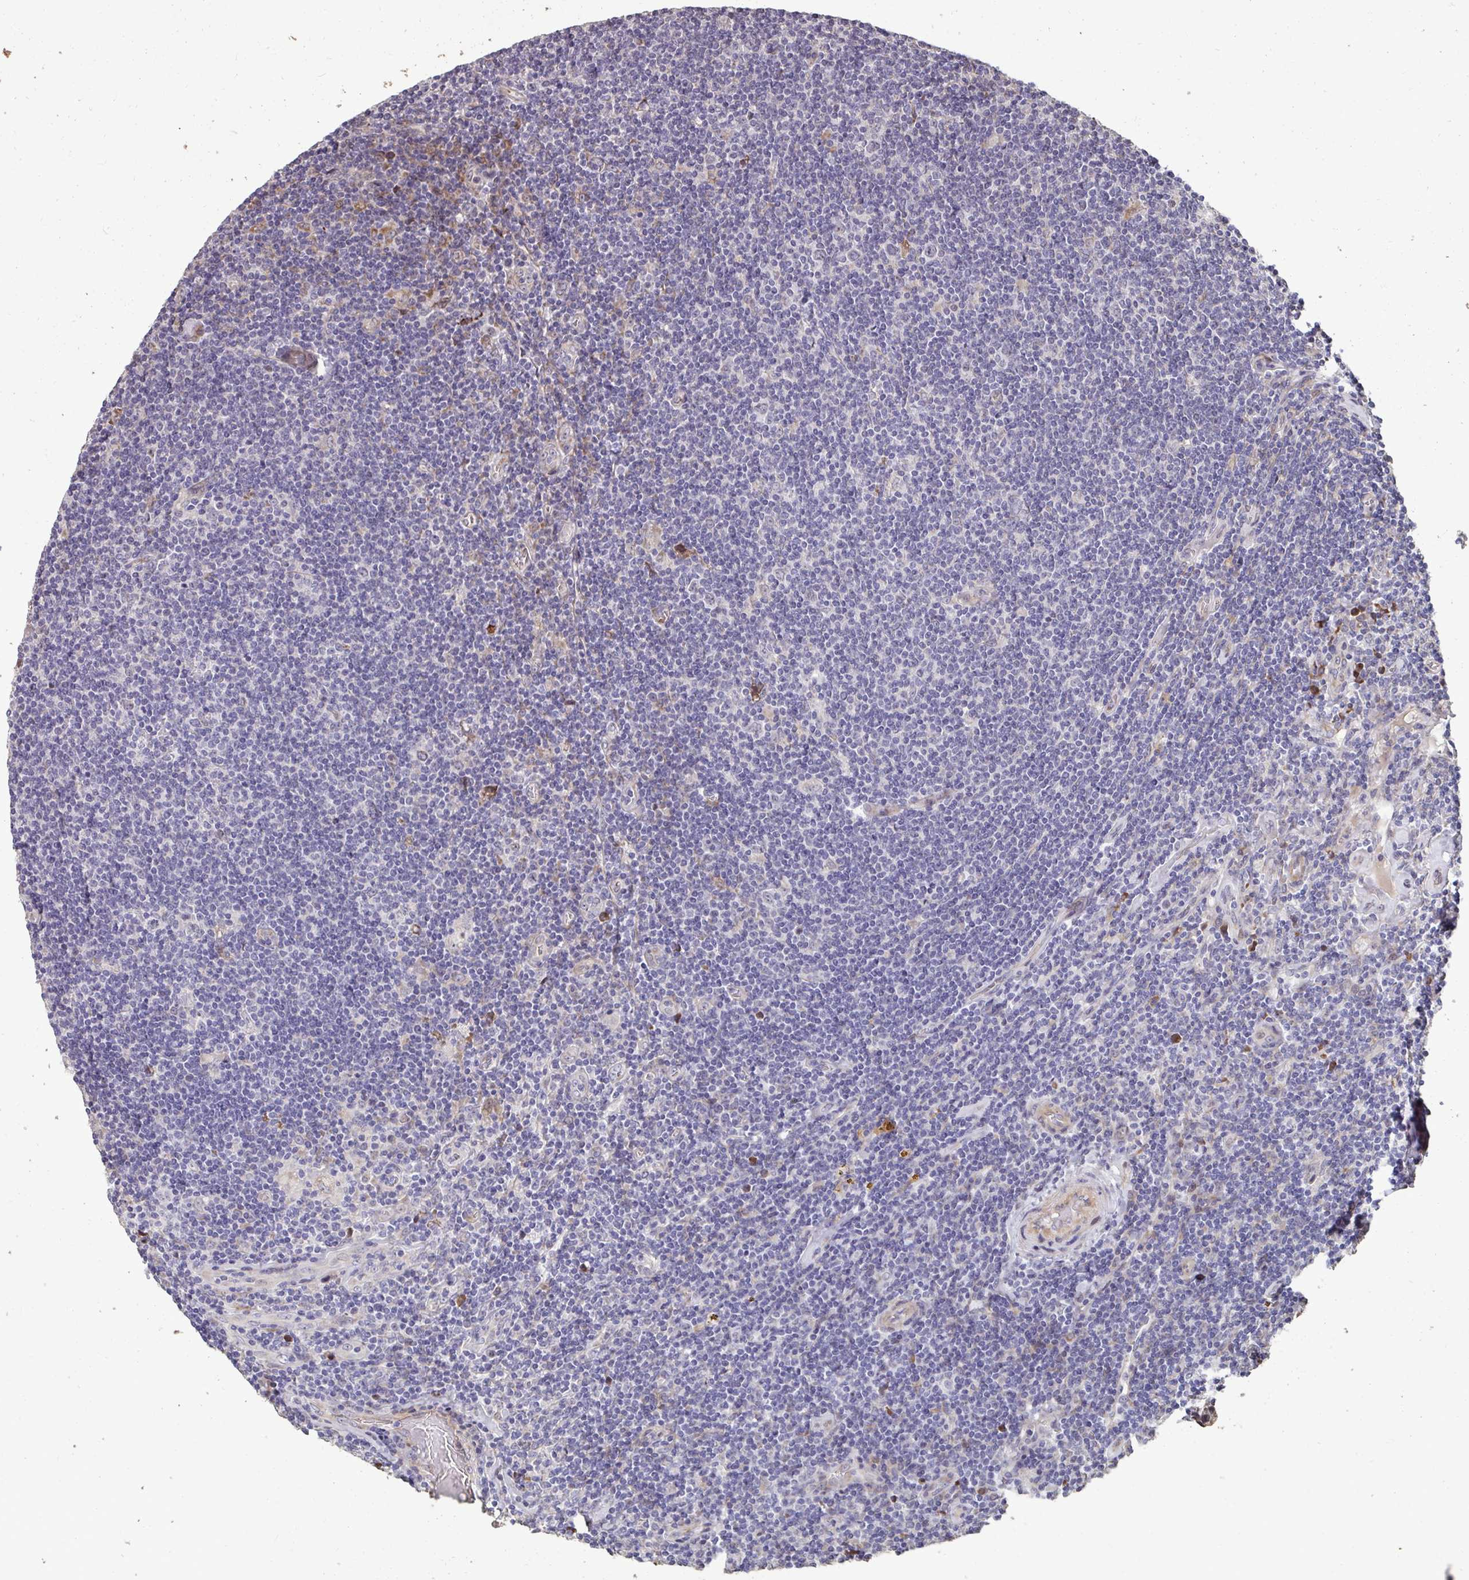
{"staining": {"intensity": "negative", "quantity": "none", "location": "none"}, "tissue": "lymphoma", "cell_type": "Tumor cells", "image_type": "cancer", "snomed": [{"axis": "morphology", "description": "Hodgkin's disease, NOS"}, {"axis": "topography", "description": "Lymph node"}], "caption": "IHC photomicrograph of neoplastic tissue: human lymphoma stained with DAB (3,3'-diaminobenzidine) displays no significant protein expression in tumor cells.", "gene": "FIBCD1", "patient": {"sex": "male", "age": 40}}